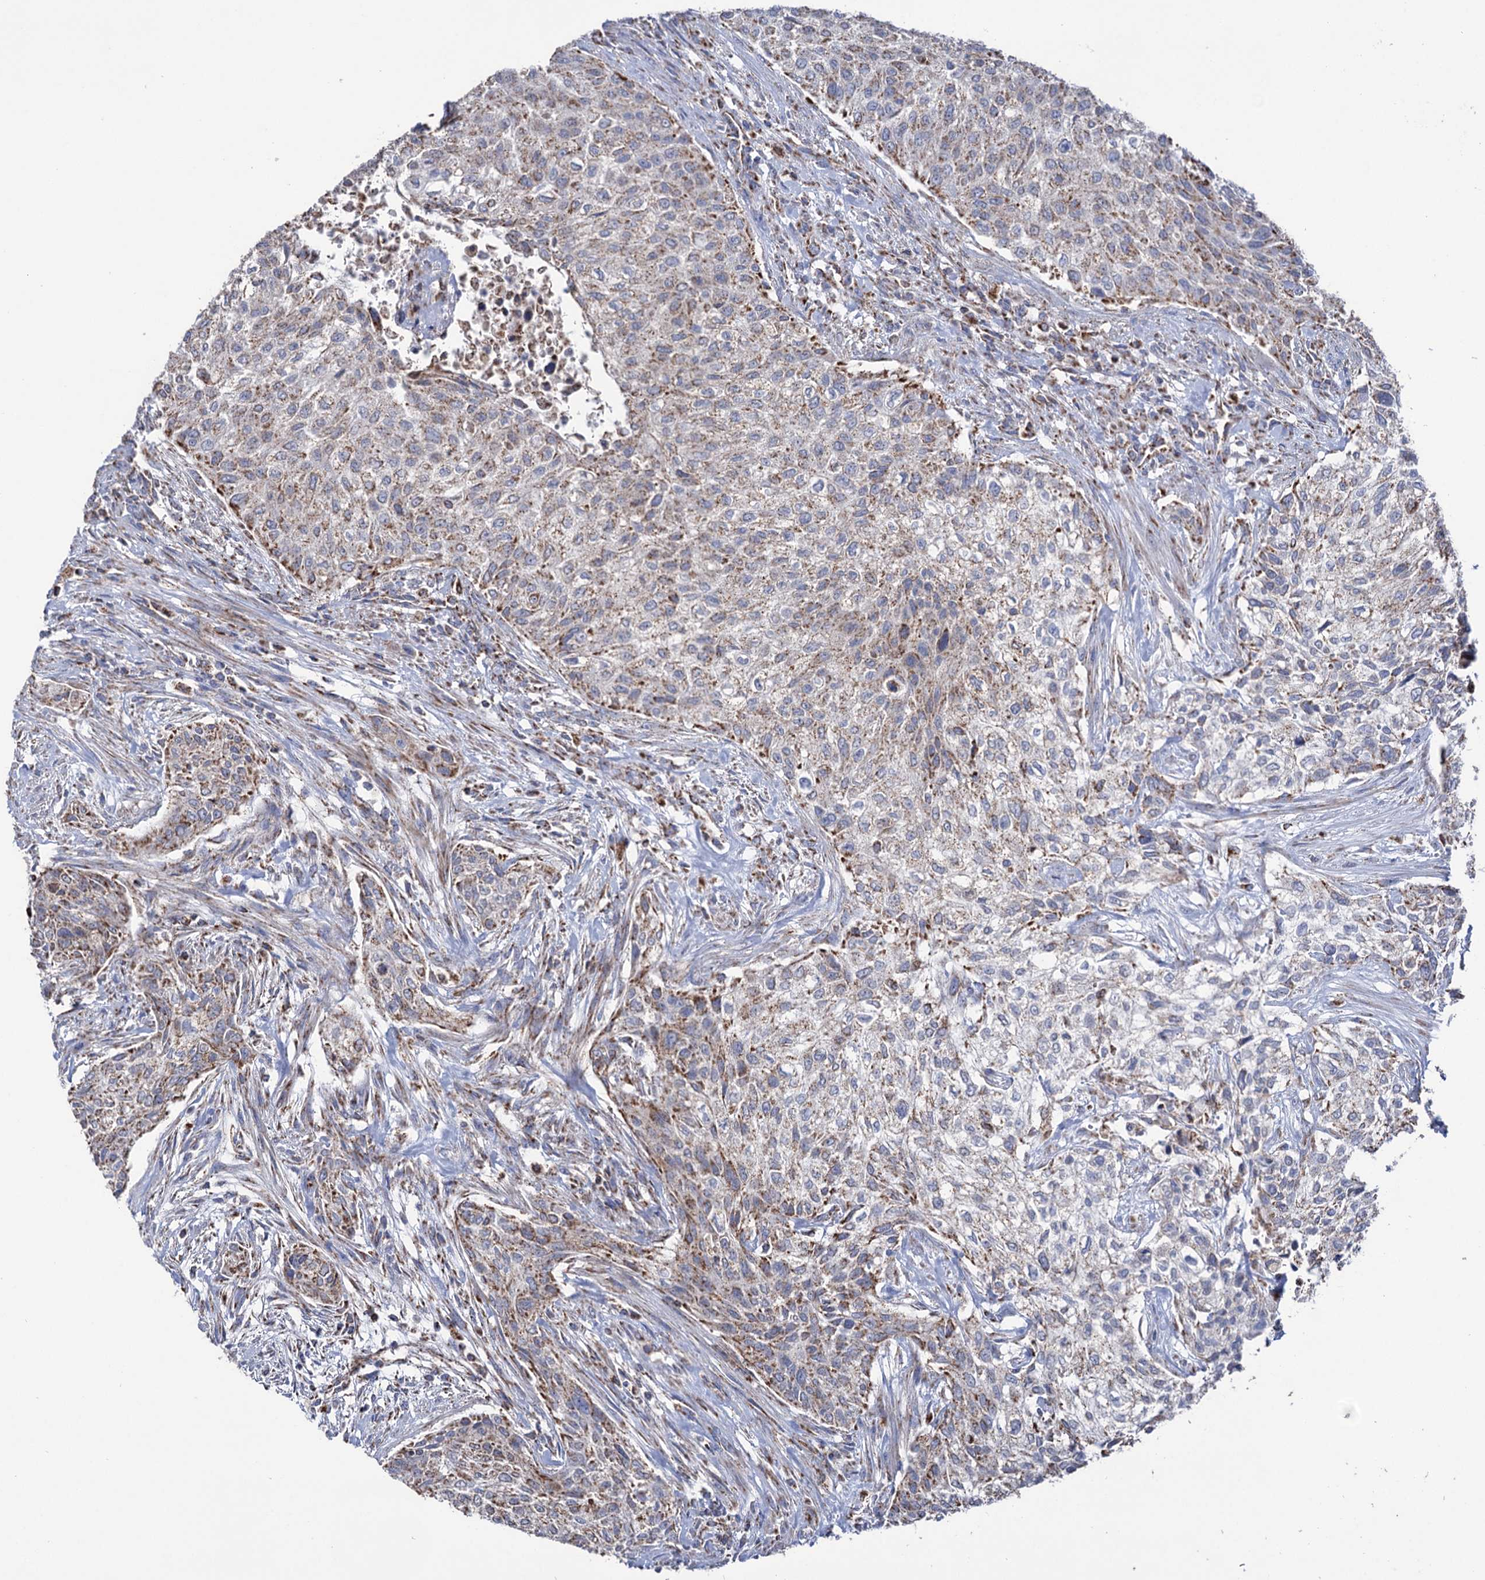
{"staining": {"intensity": "moderate", "quantity": "25%-75%", "location": "cytoplasmic/membranous"}, "tissue": "urothelial cancer", "cell_type": "Tumor cells", "image_type": "cancer", "snomed": [{"axis": "morphology", "description": "Normal tissue, NOS"}, {"axis": "morphology", "description": "Urothelial carcinoma, NOS"}, {"axis": "topography", "description": "Urinary bladder"}, {"axis": "topography", "description": "Peripheral nerve tissue"}], "caption": "Brown immunohistochemical staining in transitional cell carcinoma displays moderate cytoplasmic/membranous staining in approximately 25%-75% of tumor cells.", "gene": "ABHD10", "patient": {"sex": "male", "age": 35}}